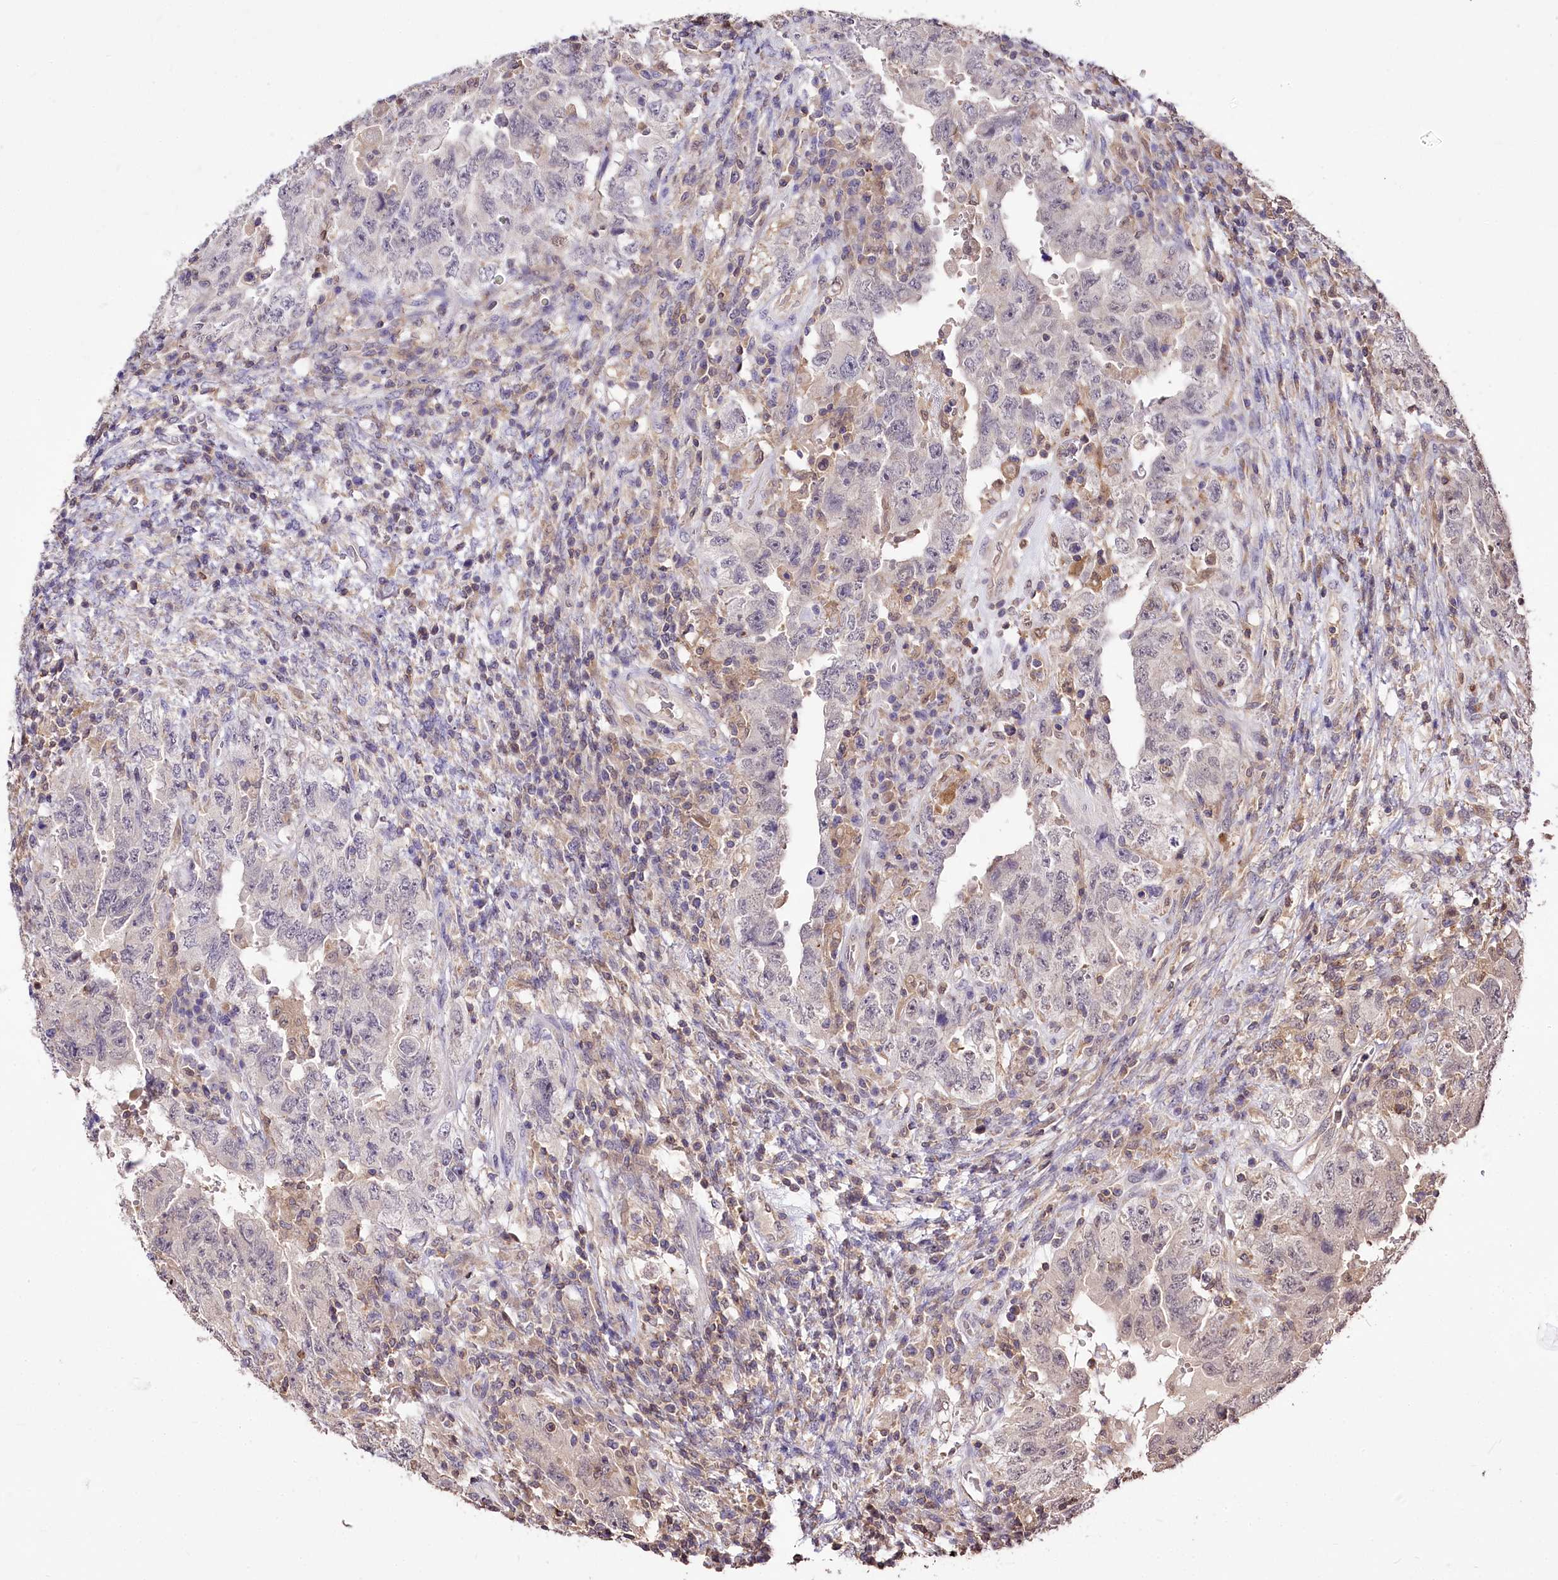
{"staining": {"intensity": "weak", "quantity": "<25%", "location": "cytoplasmic/membranous"}, "tissue": "testis cancer", "cell_type": "Tumor cells", "image_type": "cancer", "snomed": [{"axis": "morphology", "description": "Carcinoma, Embryonal, NOS"}, {"axis": "topography", "description": "Testis"}], "caption": "High magnification brightfield microscopy of testis cancer stained with DAB (3,3'-diaminobenzidine) (brown) and counterstained with hematoxylin (blue): tumor cells show no significant staining.", "gene": "SERGEF", "patient": {"sex": "male", "age": 26}}